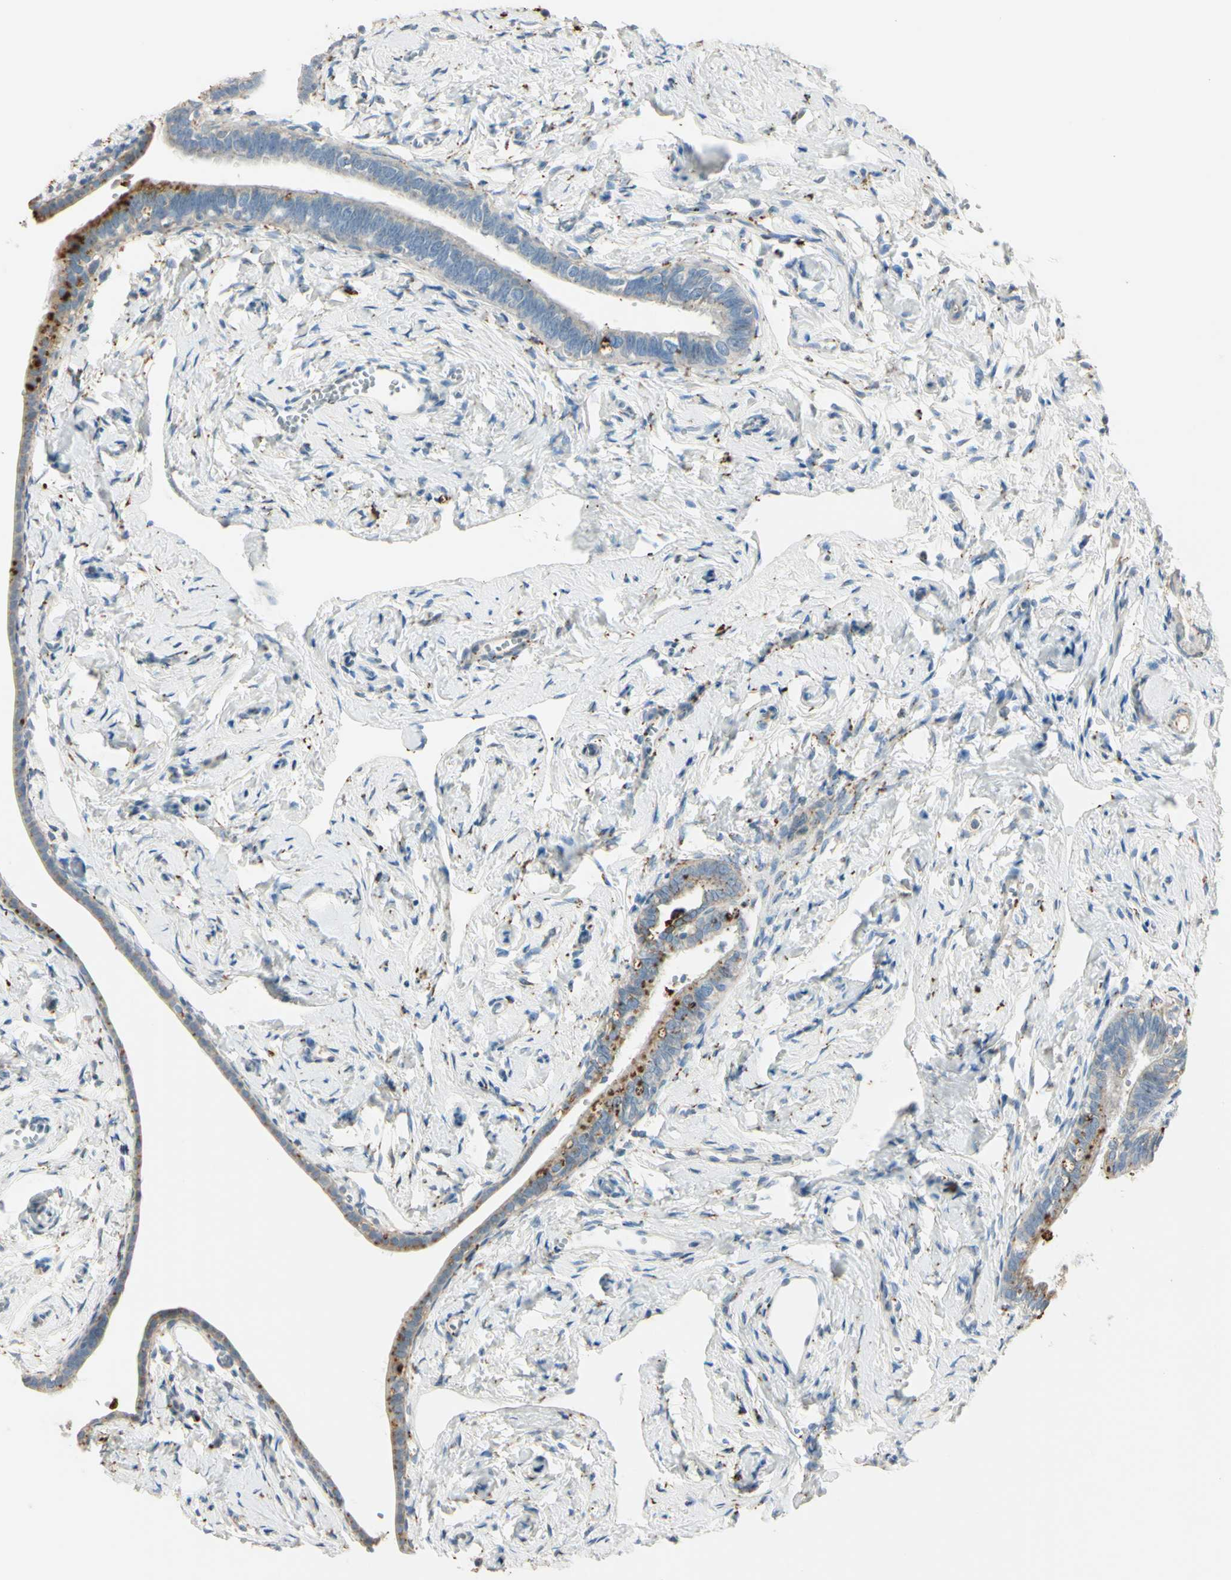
{"staining": {"intensity": "moderate", "quantity": "25%-75%", "location": "cytoplasmic/membranous"}, "tissue": "fallopian tube", "cell_type": "Glandular cells", "image_type": "normal", "snomed": [{"axis": "morphology", "description": "Normal tissue, NOS"}, {"axis": "topography", "description": "Fallopian tube"}], "caption": "Fallopian tube stained with DAB IHC displays medium levels of moderate cytoplasmic/membranous staining in approximately 25%-75% of glandular cells.", "gene": "ANGPTL1", "patient": {"sex": "female", "age": 71}}